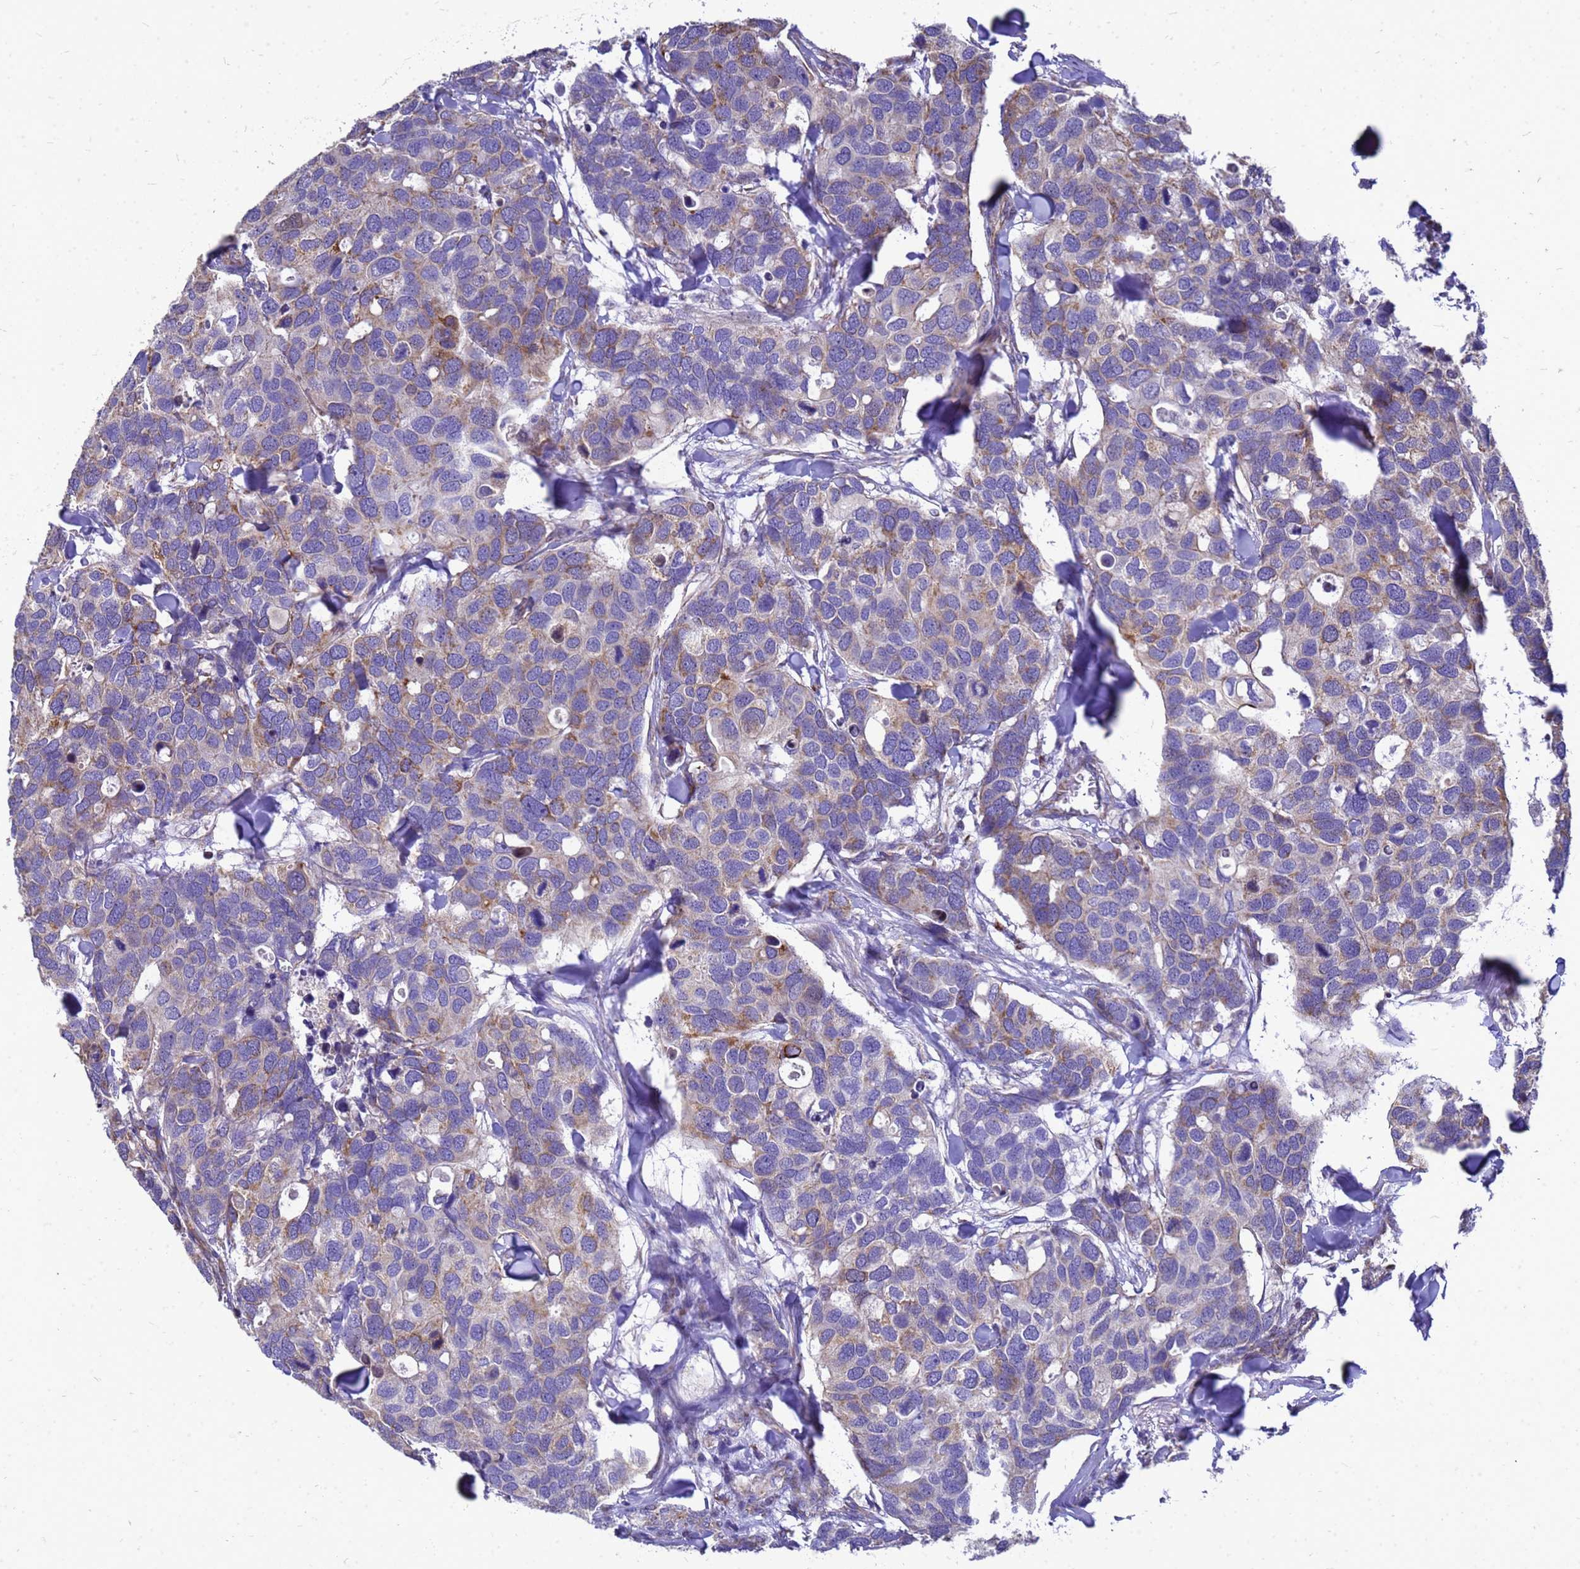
{"staining": {"intensity": "moderate", "quantity": "<25%", "location": "cytoplasmic/membranous"}, "tissue": "breast cancer", "cell_type": "Tumor cells", "image_type": "cancer", "snomed": [{"axis": "morphology", "description": "Duct carcinoma"}, {"axis": "topography", "description": "Breast"}], "caption": "This photomicrograph reveals breast cancer (intraductal carcinoma) stained with IHC to label a protein in brown. The cytoplasmic/membranous of tumor cells show moderate positivity for the protein. Nuclei are counter-stained blue.", "gene": "CMC4", "patient": {"sex": "female", "age": 83}}